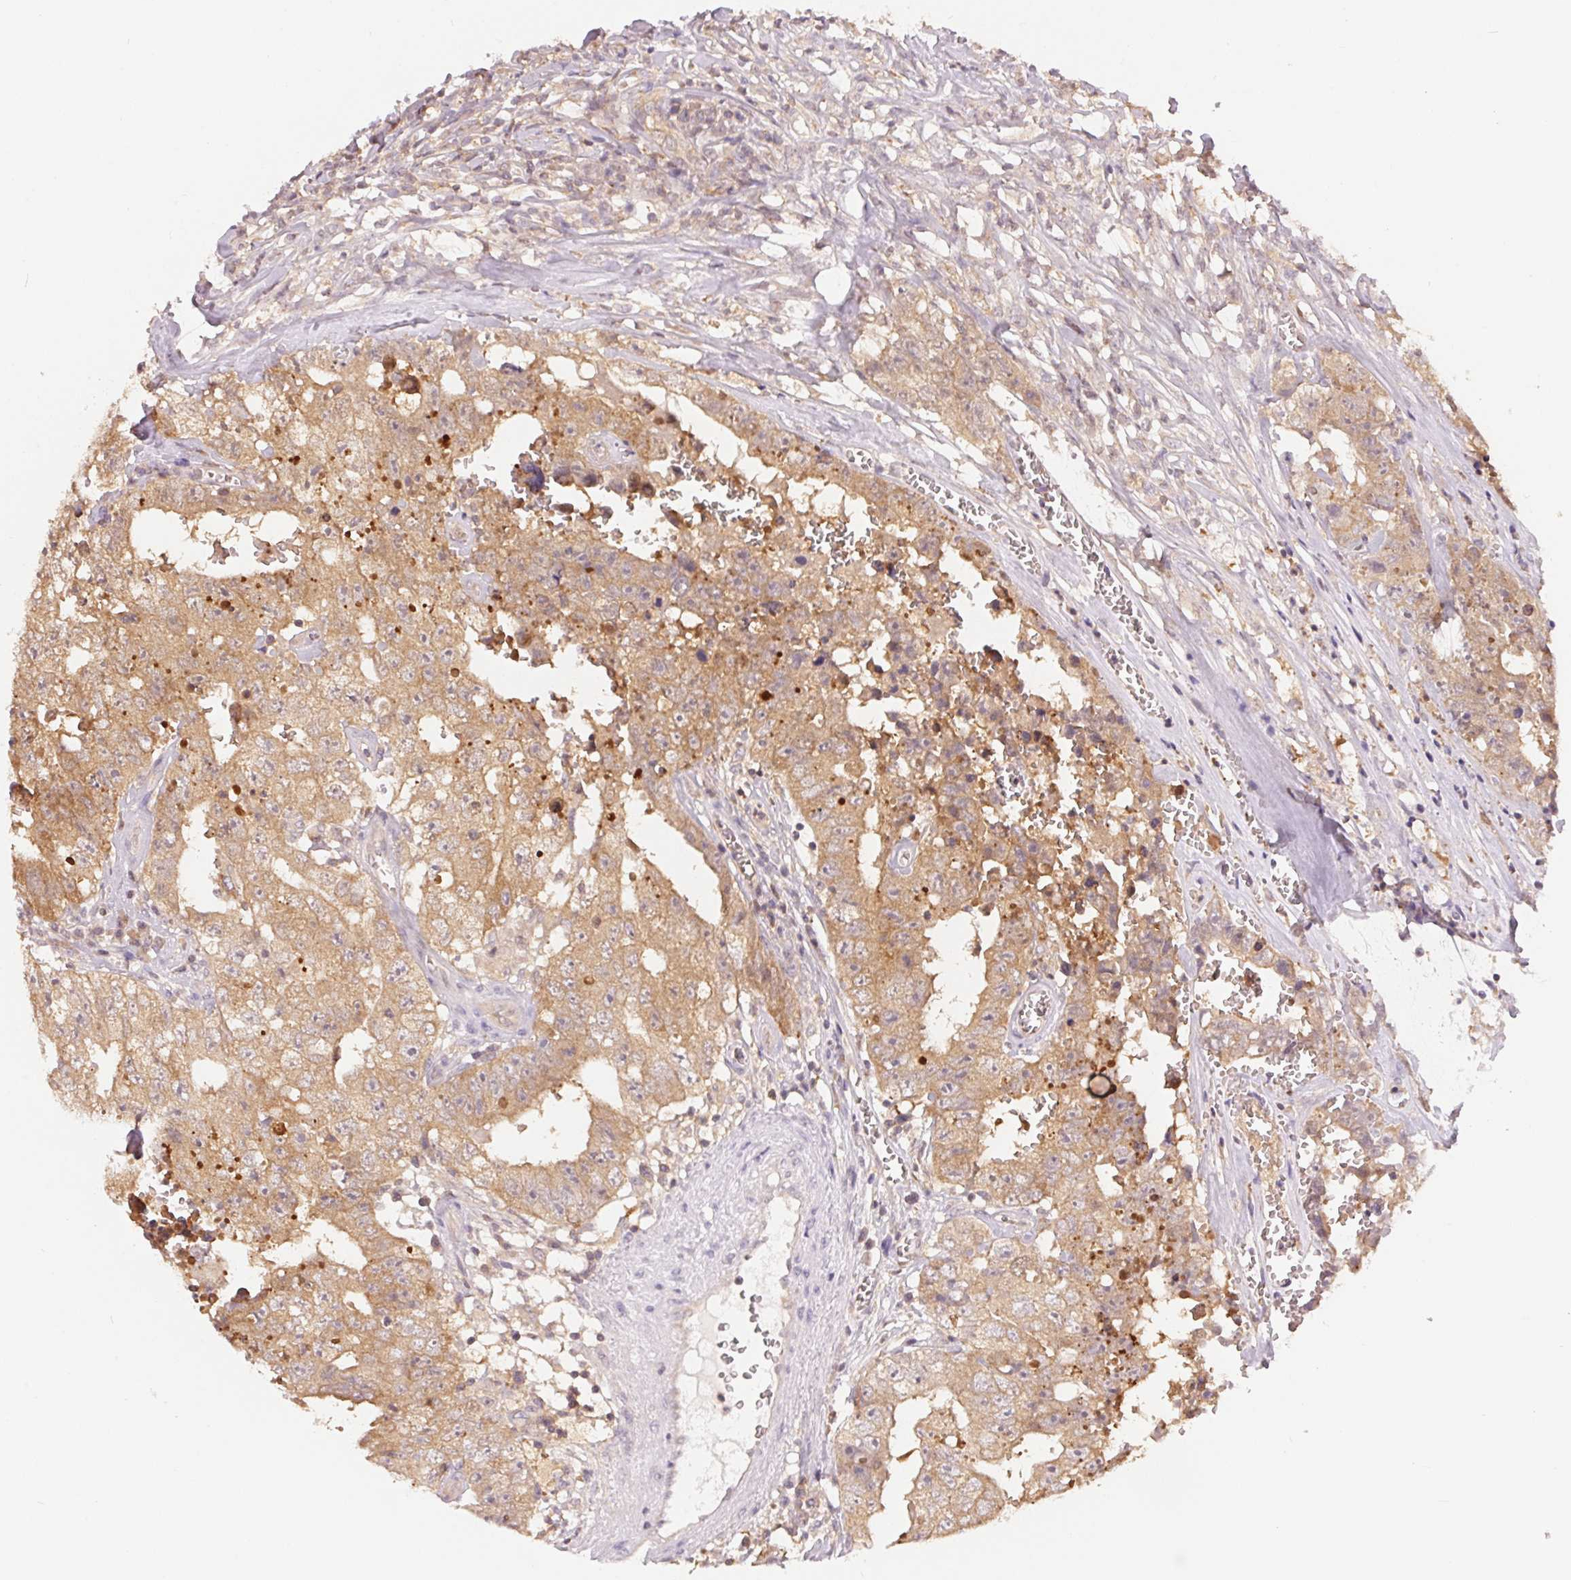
{"staining": {"intensity": "moderate", "quantity": "25%-75%", "location": "cytoplasmic/membranous"}, "tissue": "testis cancer", "cell_type": "Tumor cells", "image_type": "cancer", "snomed": [{"axis": "morphology", "description": "Carcinoma, Embryonal, NOS"}, {"axis": "topography", "description": "Testis"}], "caption": "This histopathology image displays immunohistochemistry (IHC) staining of human testis cancer, with medium moderate cytoplasmic/membranous staining in approximately 25%-75% of tumor cells.", "gene": "BLMH", "patient": {"sex": "male", "age": 36}}